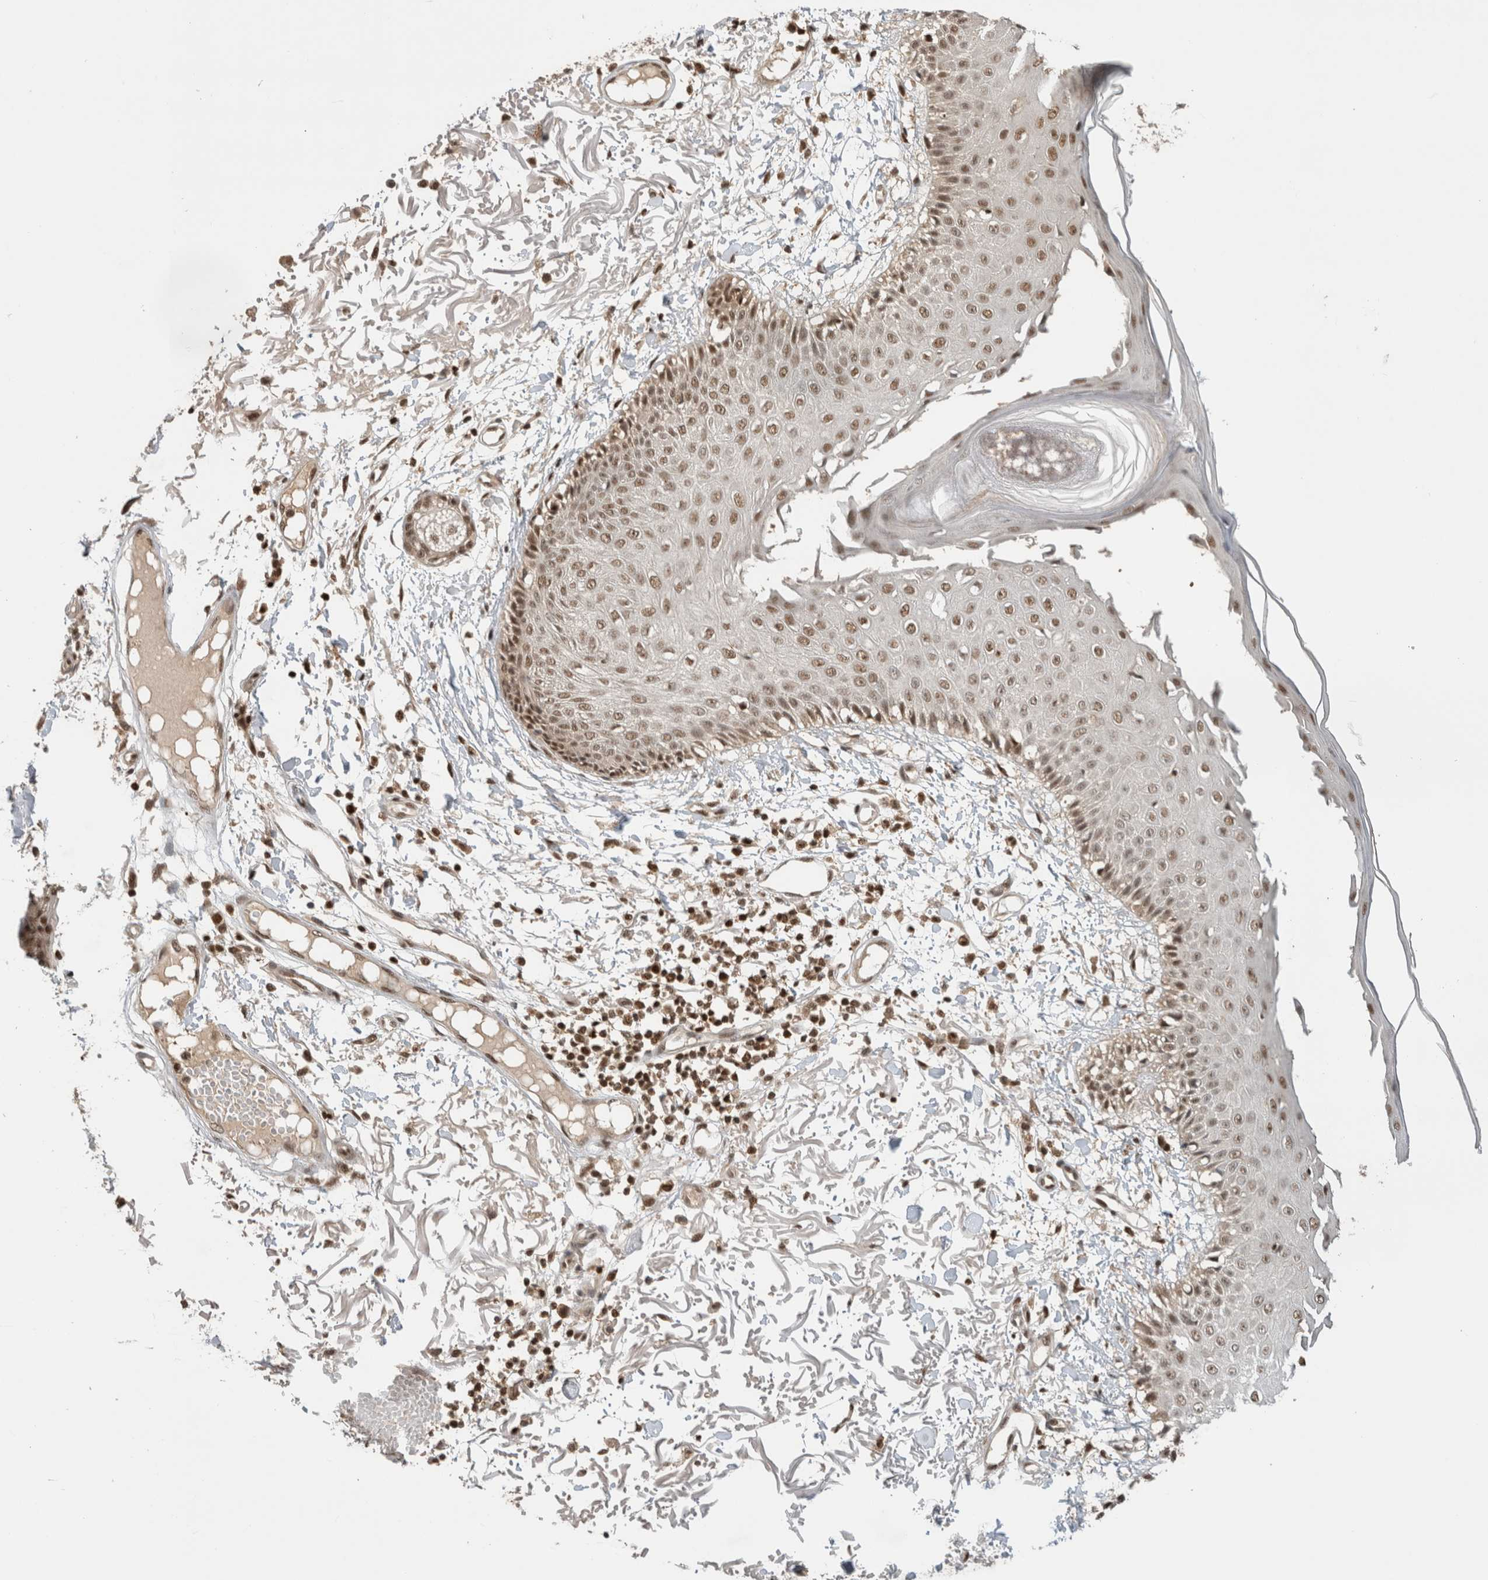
{"staining": {"intensity": "moderate", "quantity": ">75%", "location": "nuclear"}, "tissue": "skin", "cell_type": "Fibroblasts", "image_type": "normal", "snomed": [{"axis": "morphology", "description": "Normal tissue, NOS"}, {"axis": "morphology", "description": "Squamous cell carcinoma, NOS"}, {"axis": "topography", "description": "Skin"}, {"axis": "topography", "description": "Peripheral nerve tissue"}], "caption": "Immunohistochemical staining of benign human skin shows >75% levels of moderate nuclear protein positivity in about >75% of fibroblasts.", "gene": "SNRNP40", "patient": {"sex": "male", "age": 83}}